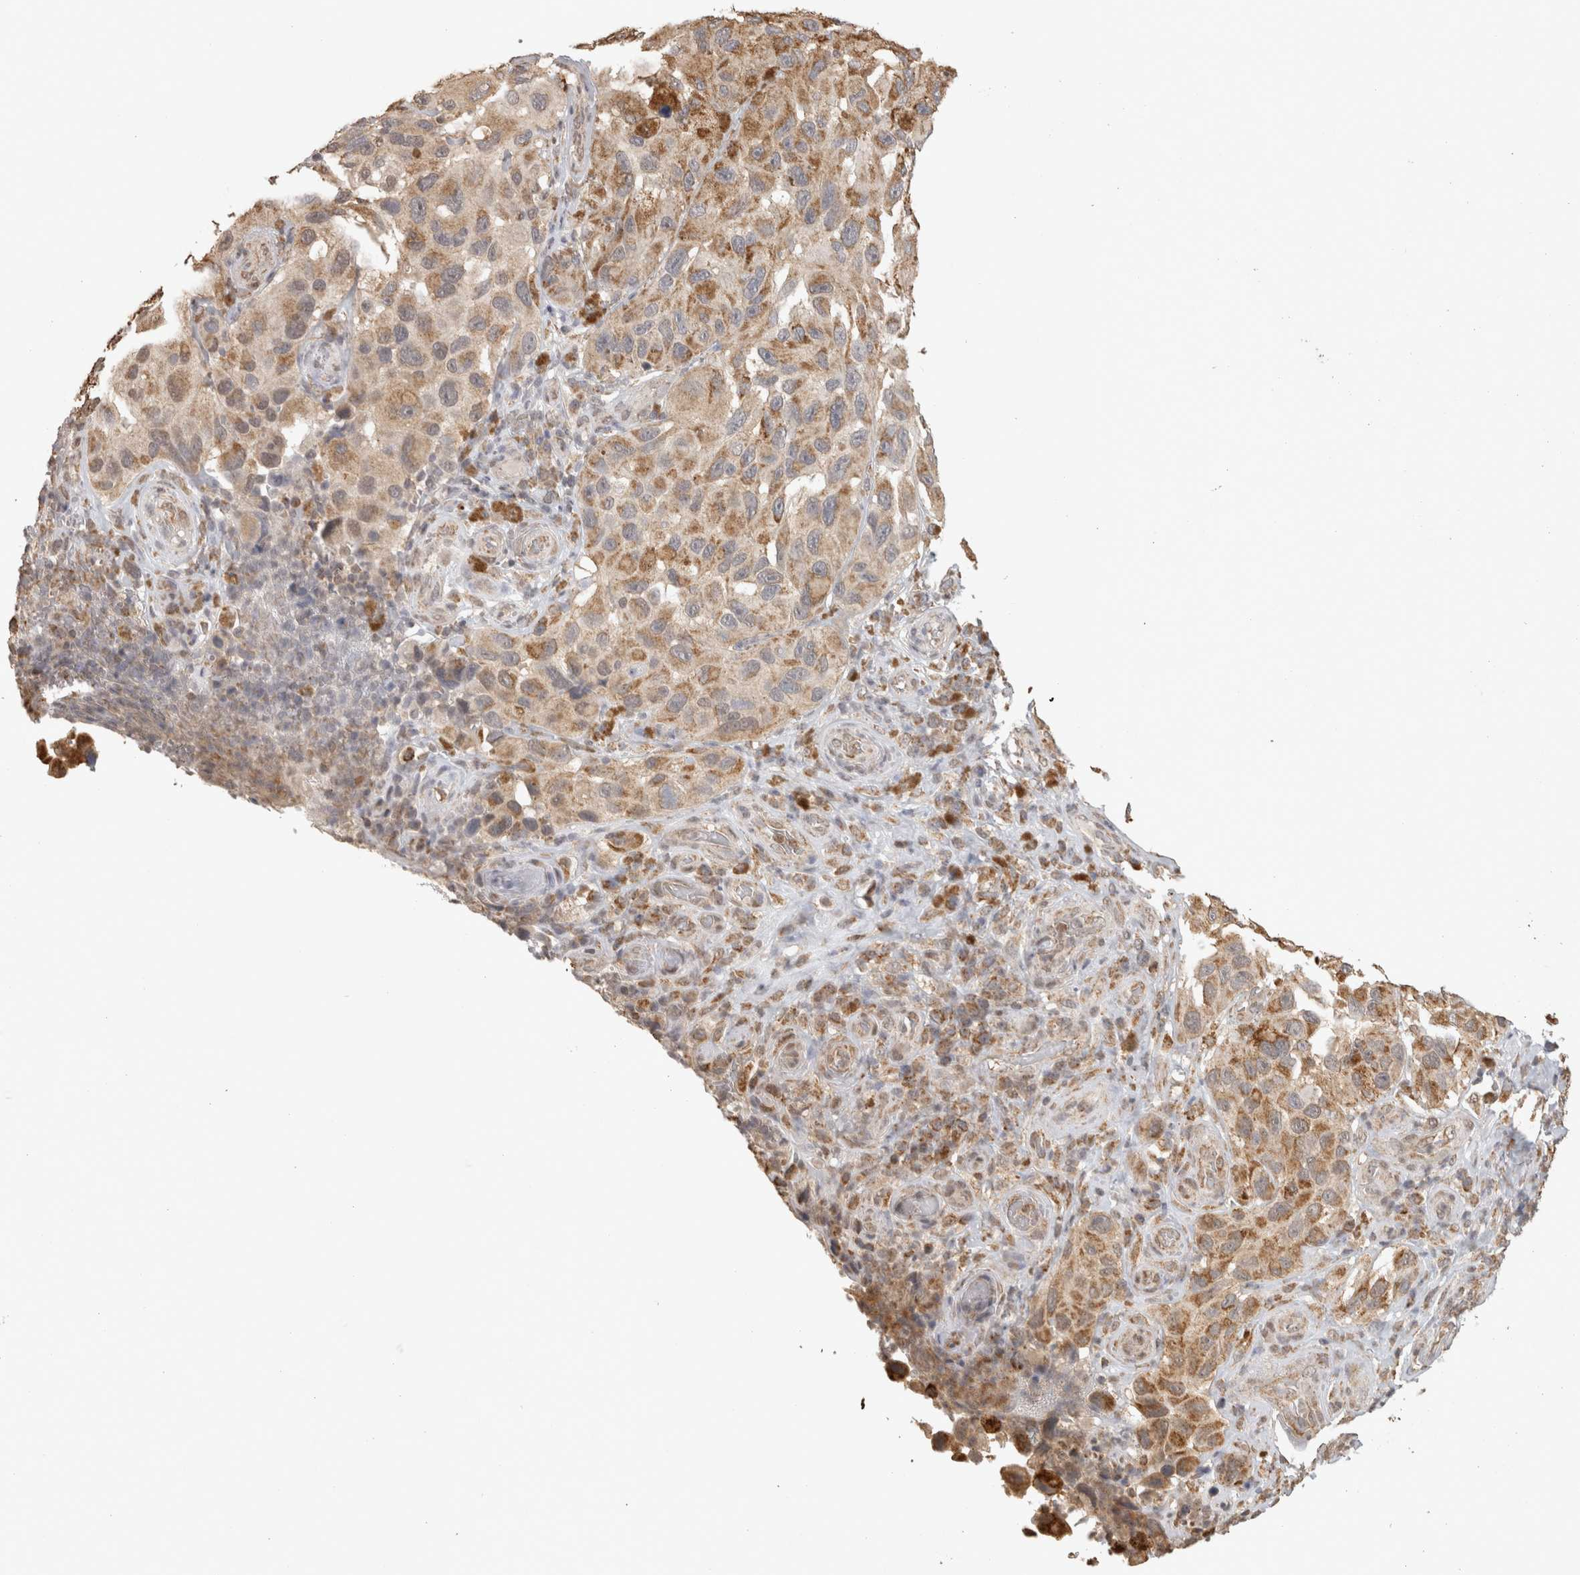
{"staining": {"intensity": "weak", "quantity": ">75%", "location": "cytoplasmic/membranous"}, "tissue": "melanoma", "cell_type": "Tumor cells", "image_type": "cancer", "snomed": [{"axis": "morphology", "description": "Malignant melanoma, NOS"}, {"axis": "topography", "description": "Skin"}], "caption": "Approximately >75% of tumor cells in human malignant melanoma demonstrate weak cytoplasmic/membranous protein expression as visualized by brown immunohistochemical staining.", "gene": "BNIP3L", "patient": {"sex": "female", "age": 73}}